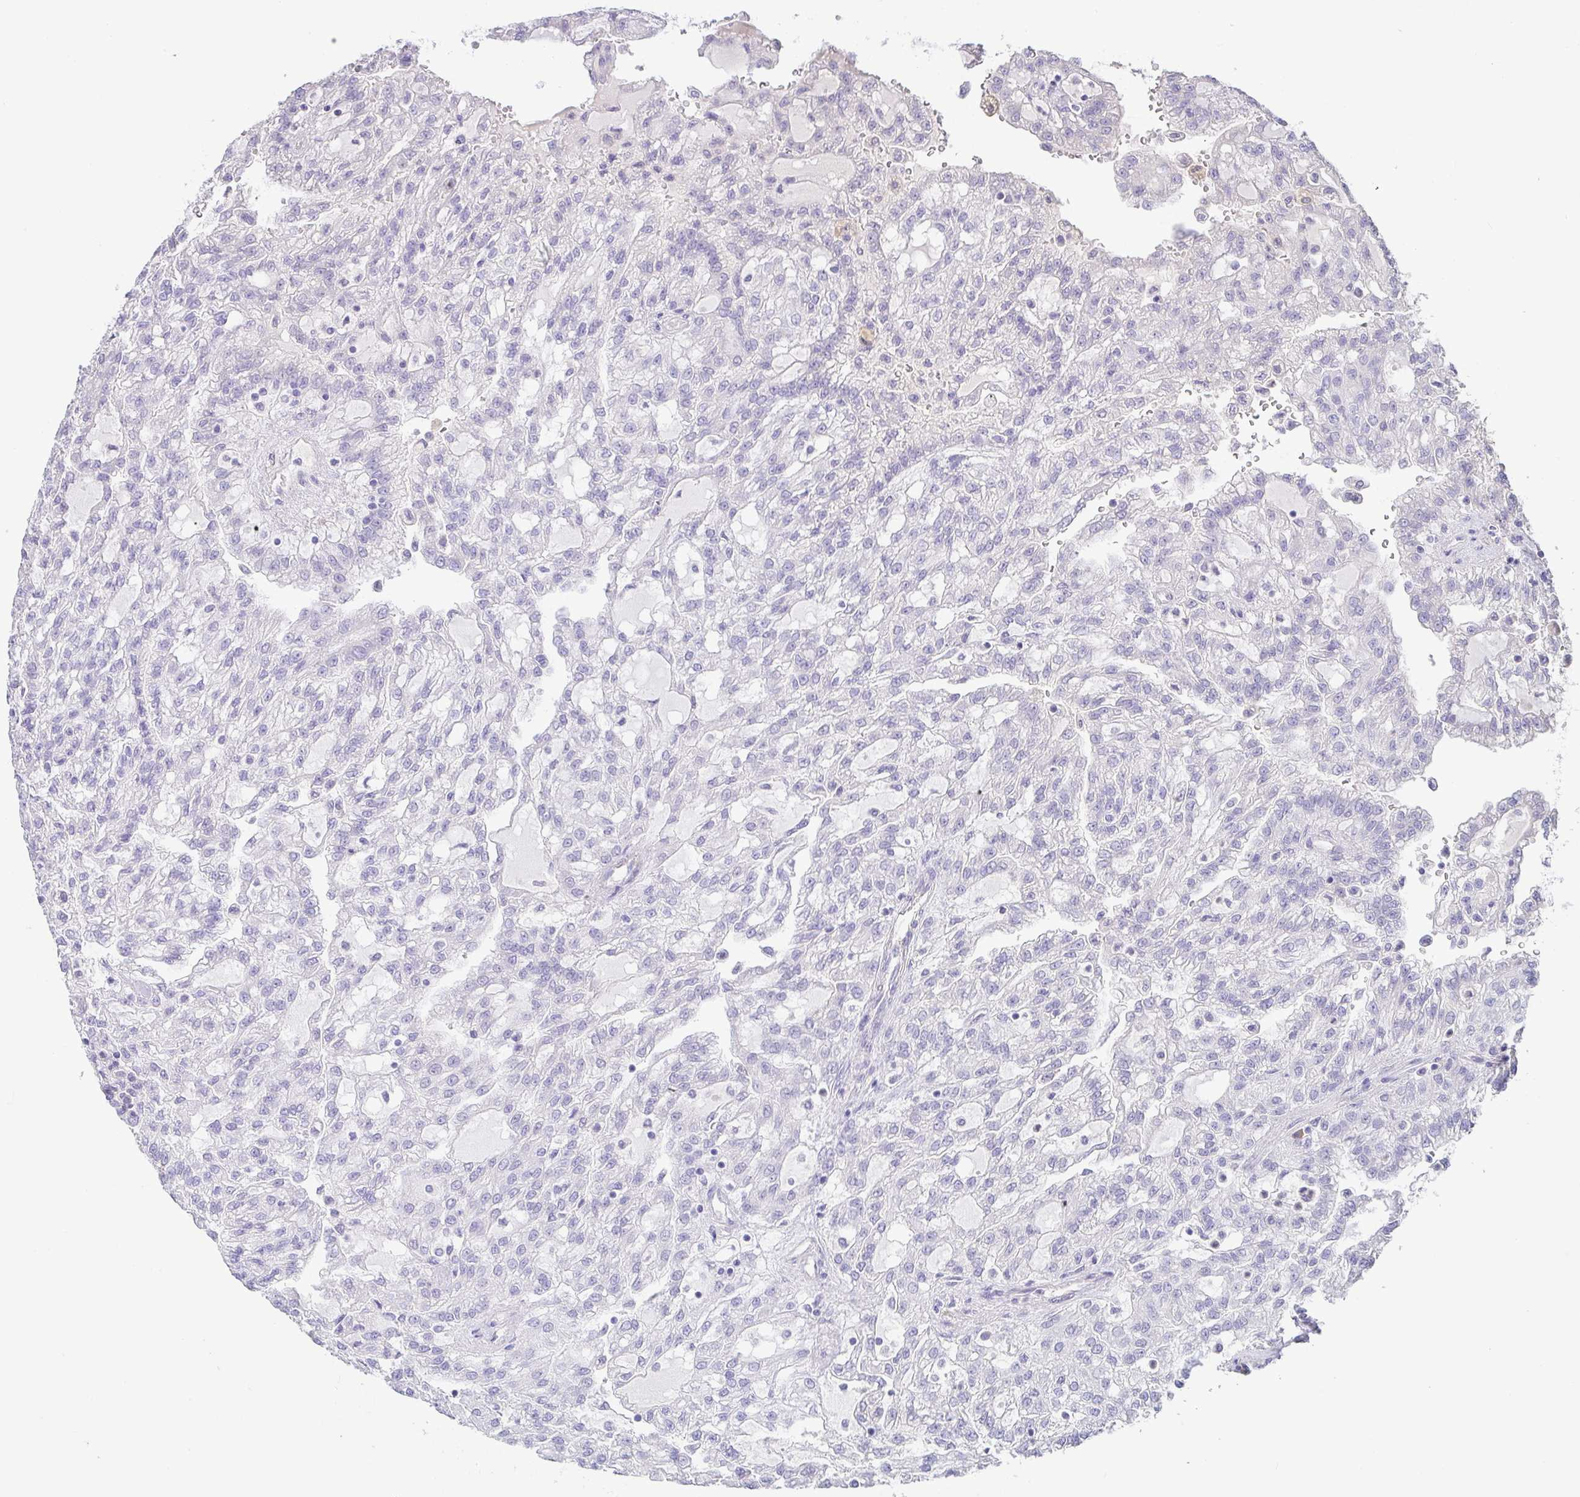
{"staining": {"intensity": "negative", "quantity": "none", "location": "none"}, "tissue": "renal cancer", "cell_type": "Tumor cells", "image_type": "cancer", "snomed": [{"axis": "morphology", "description": "Adenocarcinoma, NOS"}, {"axis": "topography", "description": "Kidney"}], "caption": "Micrograph shows no significant protein staining in tumor cells of adenocarcinoma (renal). (DAB (3,3'-diaminobenzidine) immunohistochemistry with hematoxylin counter stain).", "gene": "PYGM", "patient": {"sex": "male", "age": 63}}